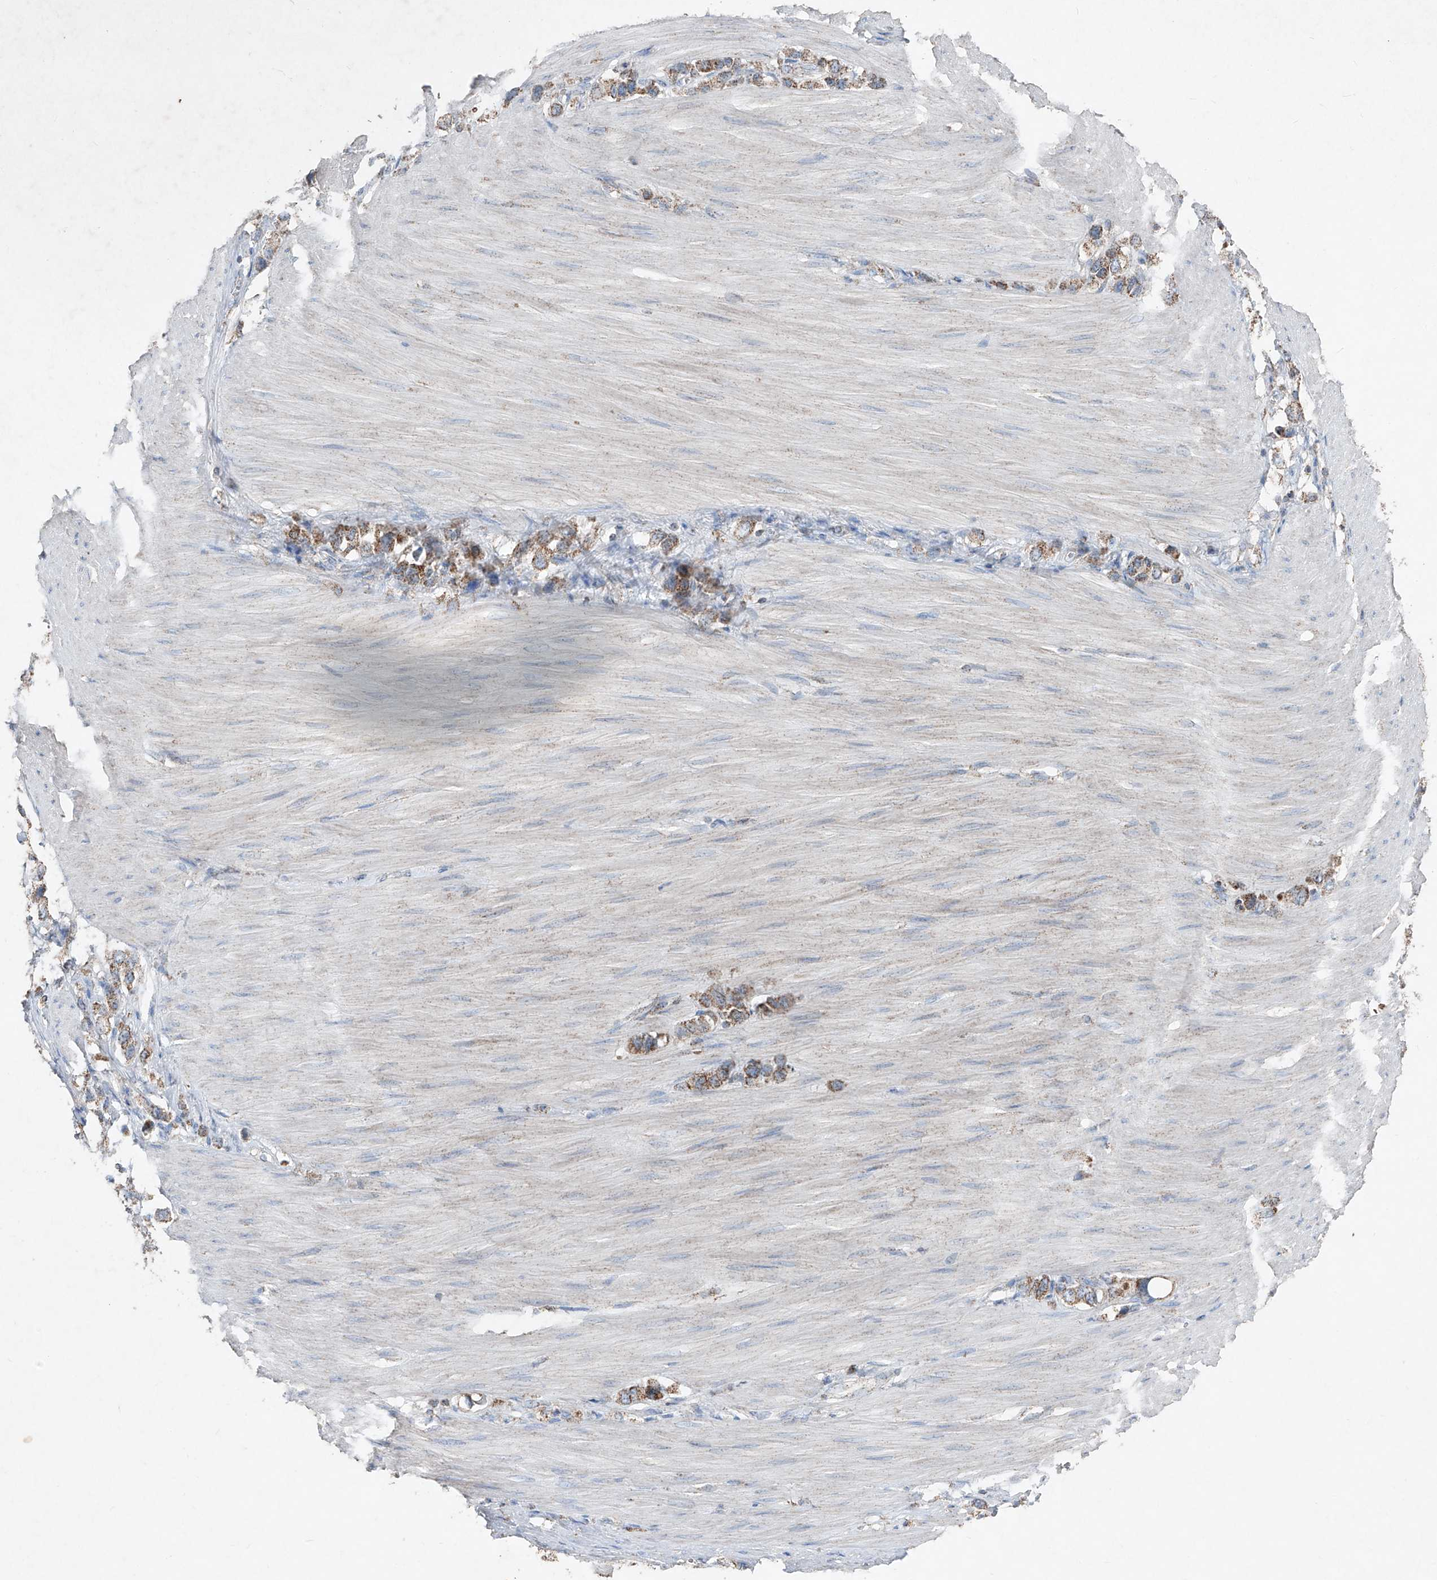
{"staining": {"intensity": "moderate", "quantity": ">75%", "location": "cytoplasmic/membranous"}, "tissue": "stomach cancer", "cell_type": "Tumor cells", "image_type": "cancer", "snomed": [{"axis": "morphology", "description": "Adenocarcinoma, NOS"}, {"axis": "topography", "description": "Stomach"}], "caption": "Immunohistochemical staining of human stomach adenocarcinoma reveals moderate cytoplasmic/membranous protein staining in about >75% of tumor cells.", "gene": "ABCD3", "patient": {"sex": "female", "age": 65}}